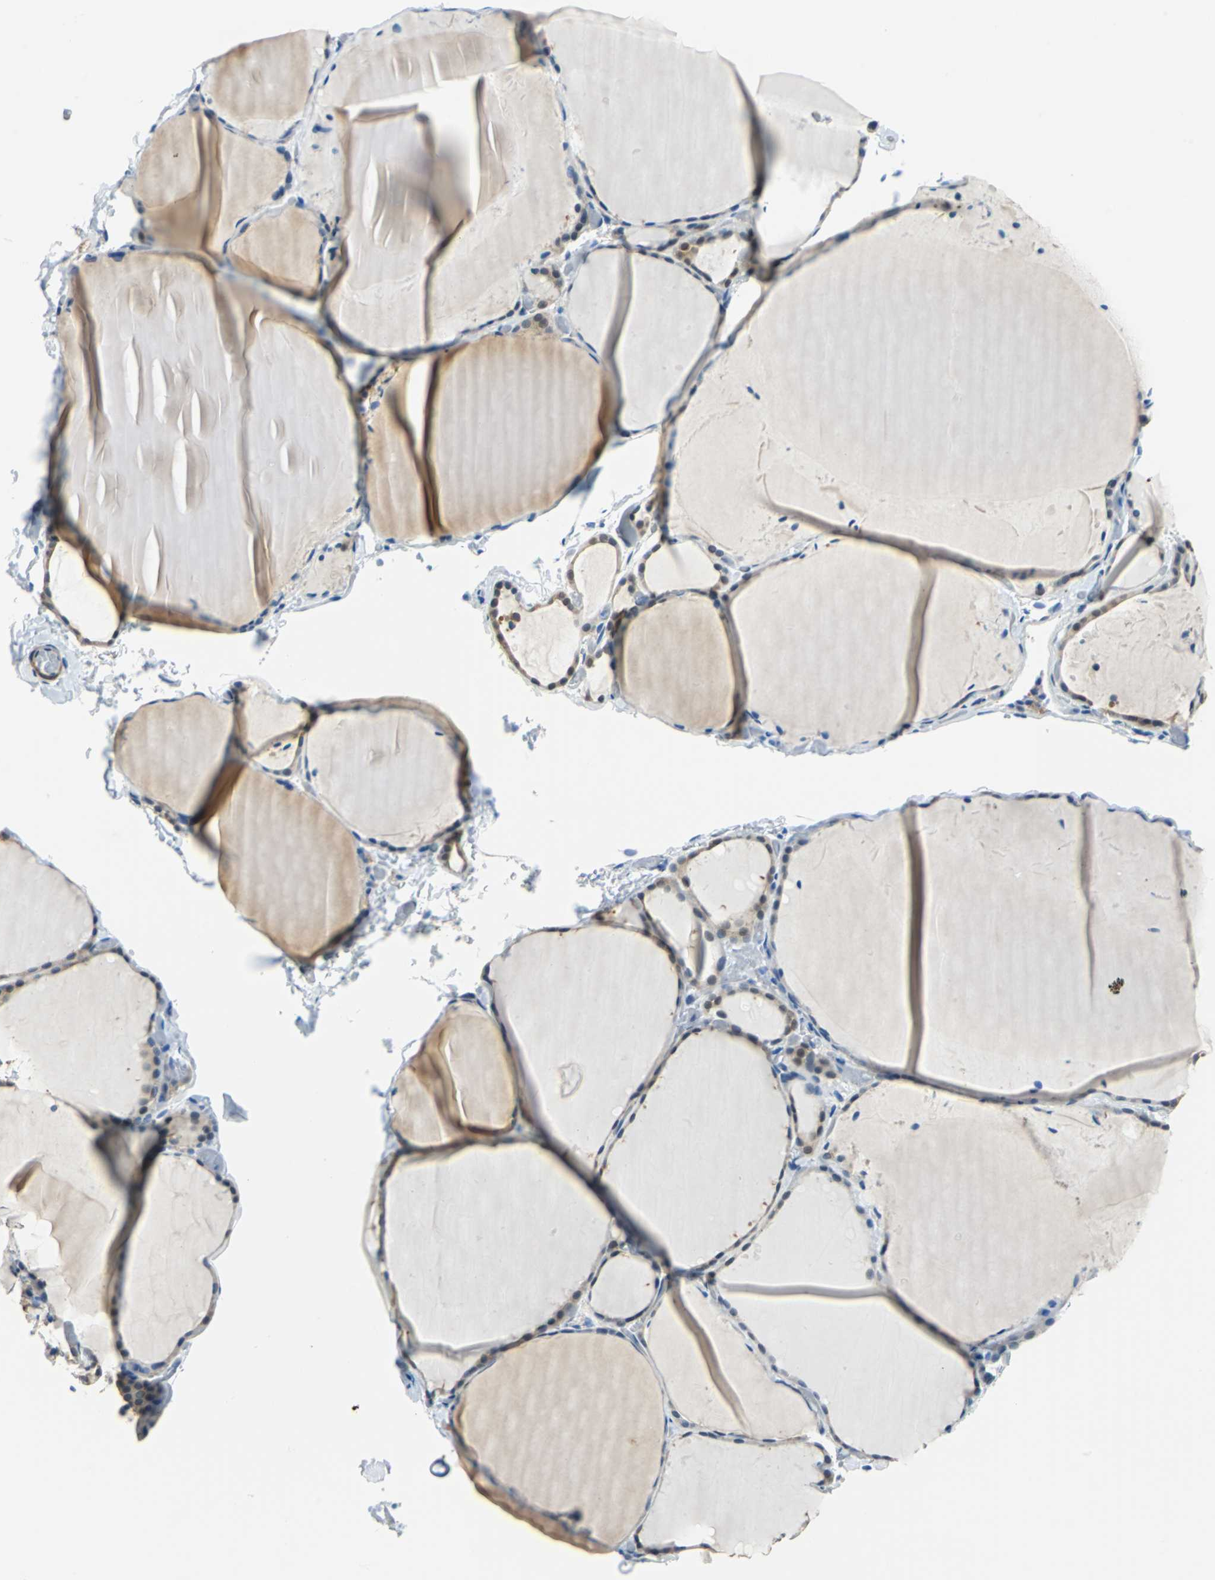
{"staining": {"intensity": "moderate", "quantity": ">75%", "location": "cytoplasmic/membranous,nuclear"}, "tissue": "thyroid gland", "cell_type": "Glandular cells", "image_type": "normal", "snomed": [{"axis": "morphology", "description": "Normal tissue, NOS"}, {"axis": "topography", "description": "Thyroid gland"}], "caption": "Brown immunohistochemical staining in normal thyroid gland displays moderate cytoplasmic/membranous,nuclear staining in approximately >75% of glandular cells. (Brightfield microscopy of DAB IHC at high magnification).", "gene": "FKBP4", "patient": {"sex": "female", "age": 22}}